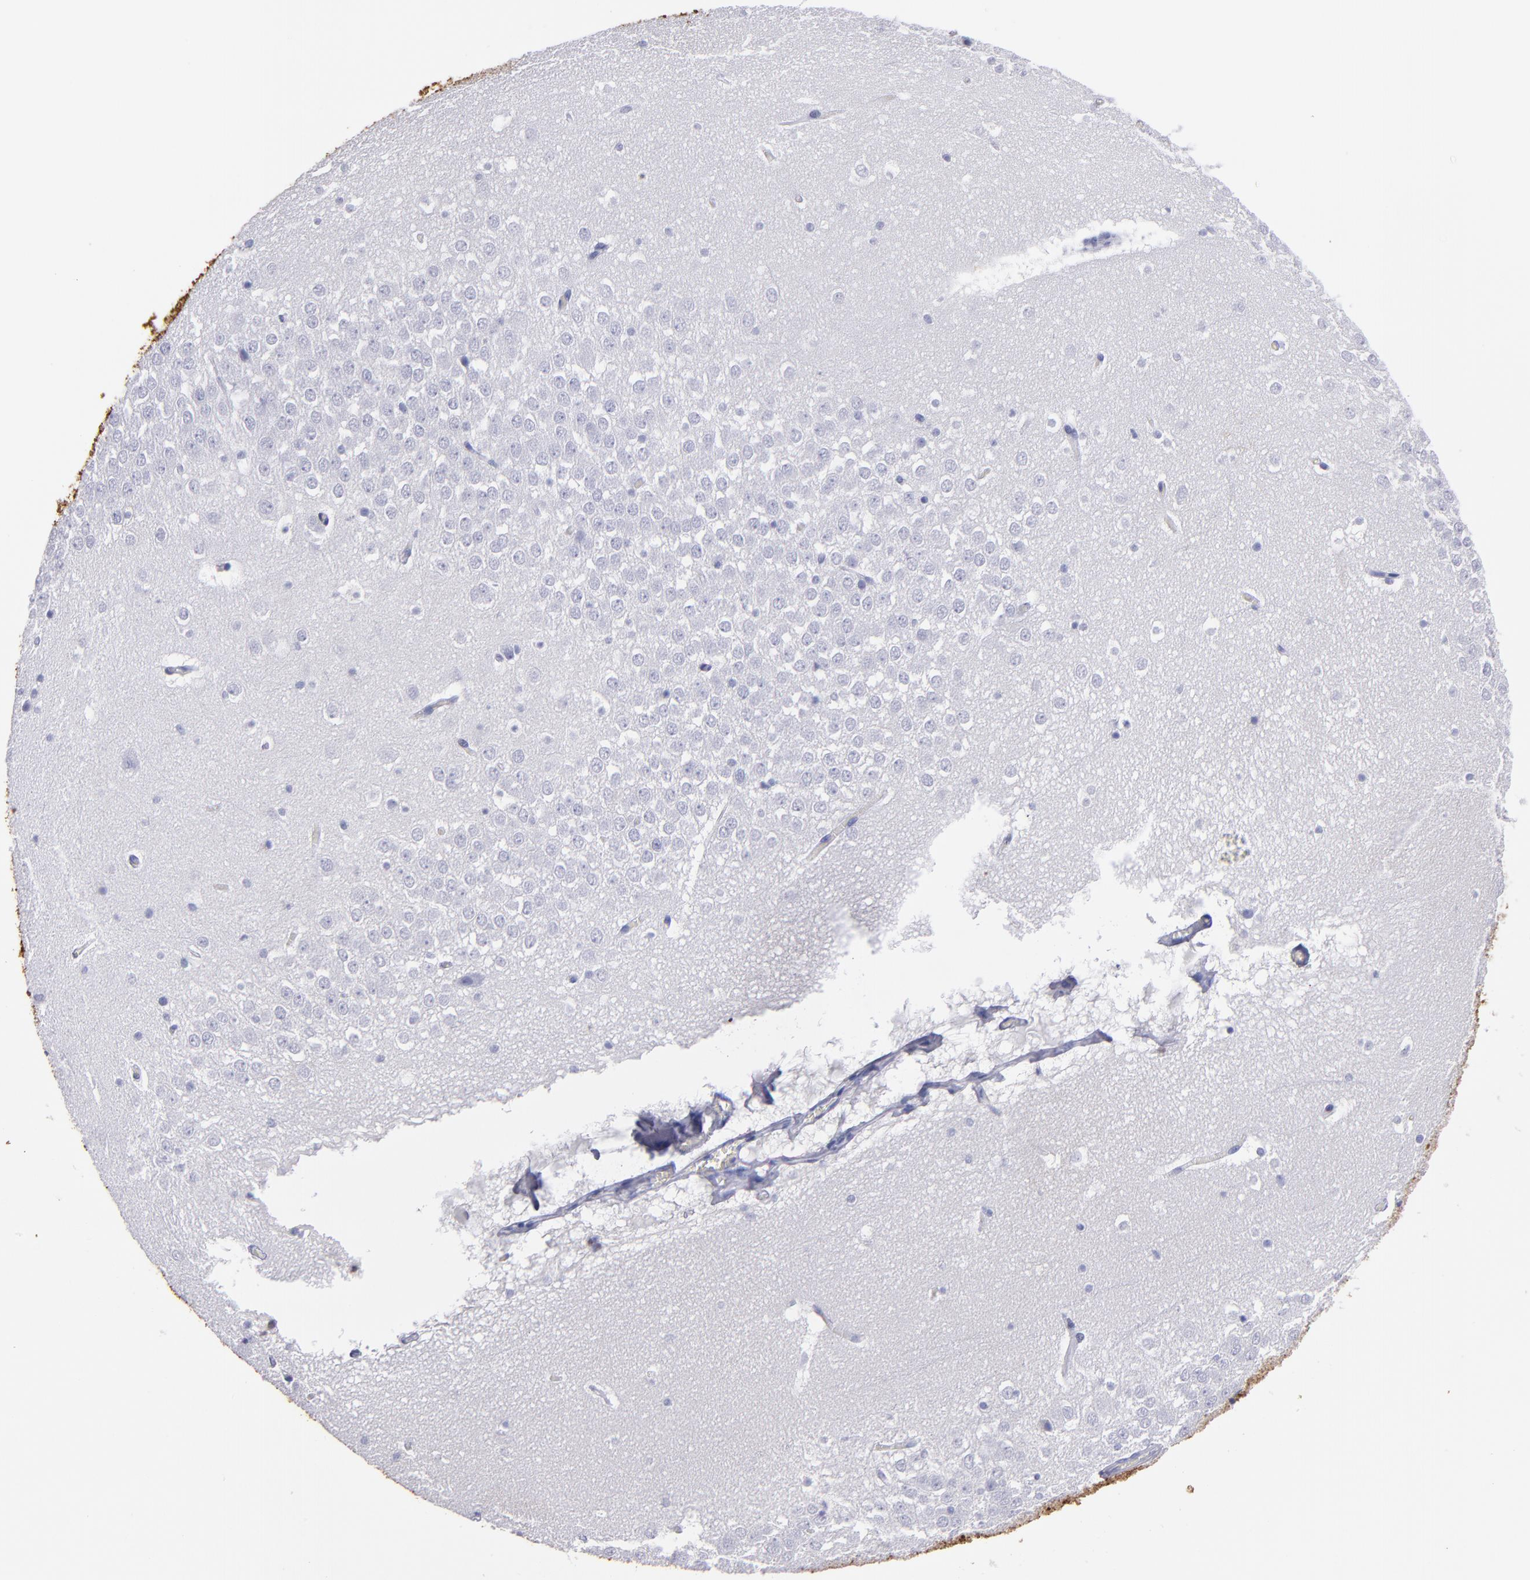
{"staining": {"intensity": "negative", "quantity": "none", "location": "none"}, "tissue": "hippocampus", "cell_type": "Glial cells", "image_type": "normal", "snomed": [{"axis": "morphology", "description": "Normal tissue, NOS"}, {"axis": "topography", "description": "Hippocampus"}], "caption": "Immunohistochemistry (IHC) of benign human hippocampus exhibits no staining in glial cells.", "gene": "MB", "patient": {"sex": "male", "age": 45}}